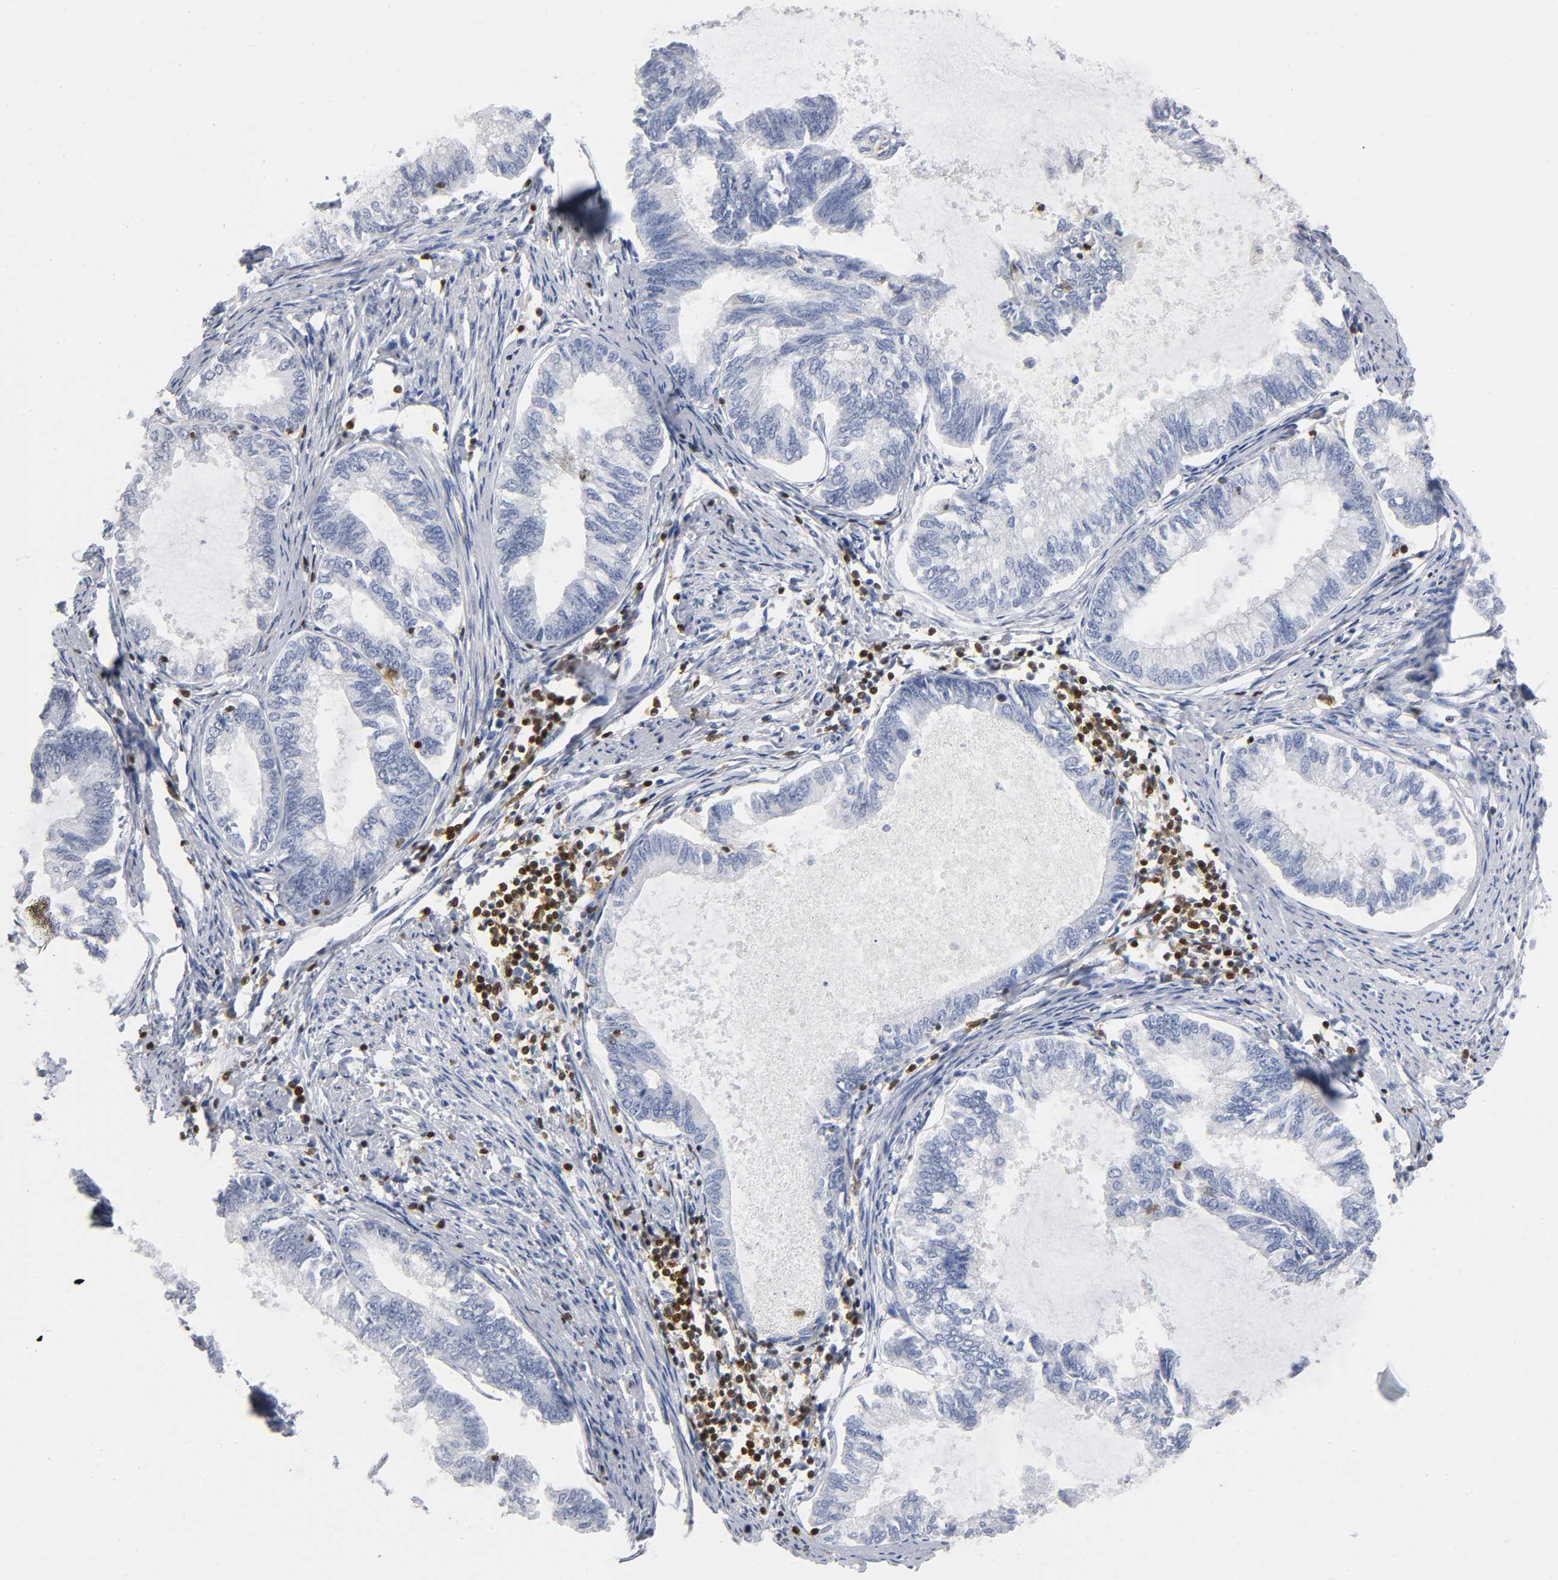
{"staining": {"intensity": "negative", "quantity": "none", "location": "none"}, "tissue": "endometrial cancer", "cell_type": "Tumor cells", "image_type": "cancer", "snomed": [{"axis": "morphology", "description": "Adenocarcinoma, NOS"}, {"axis": "topography", "description": "Endometrium"}], "caption": "IHC of human endometrial cancer (adenocarcinoma) exhibits no staining in tumor cells.", "gene": "DOK2", "patient": {"sex": "female", "age": 86}}